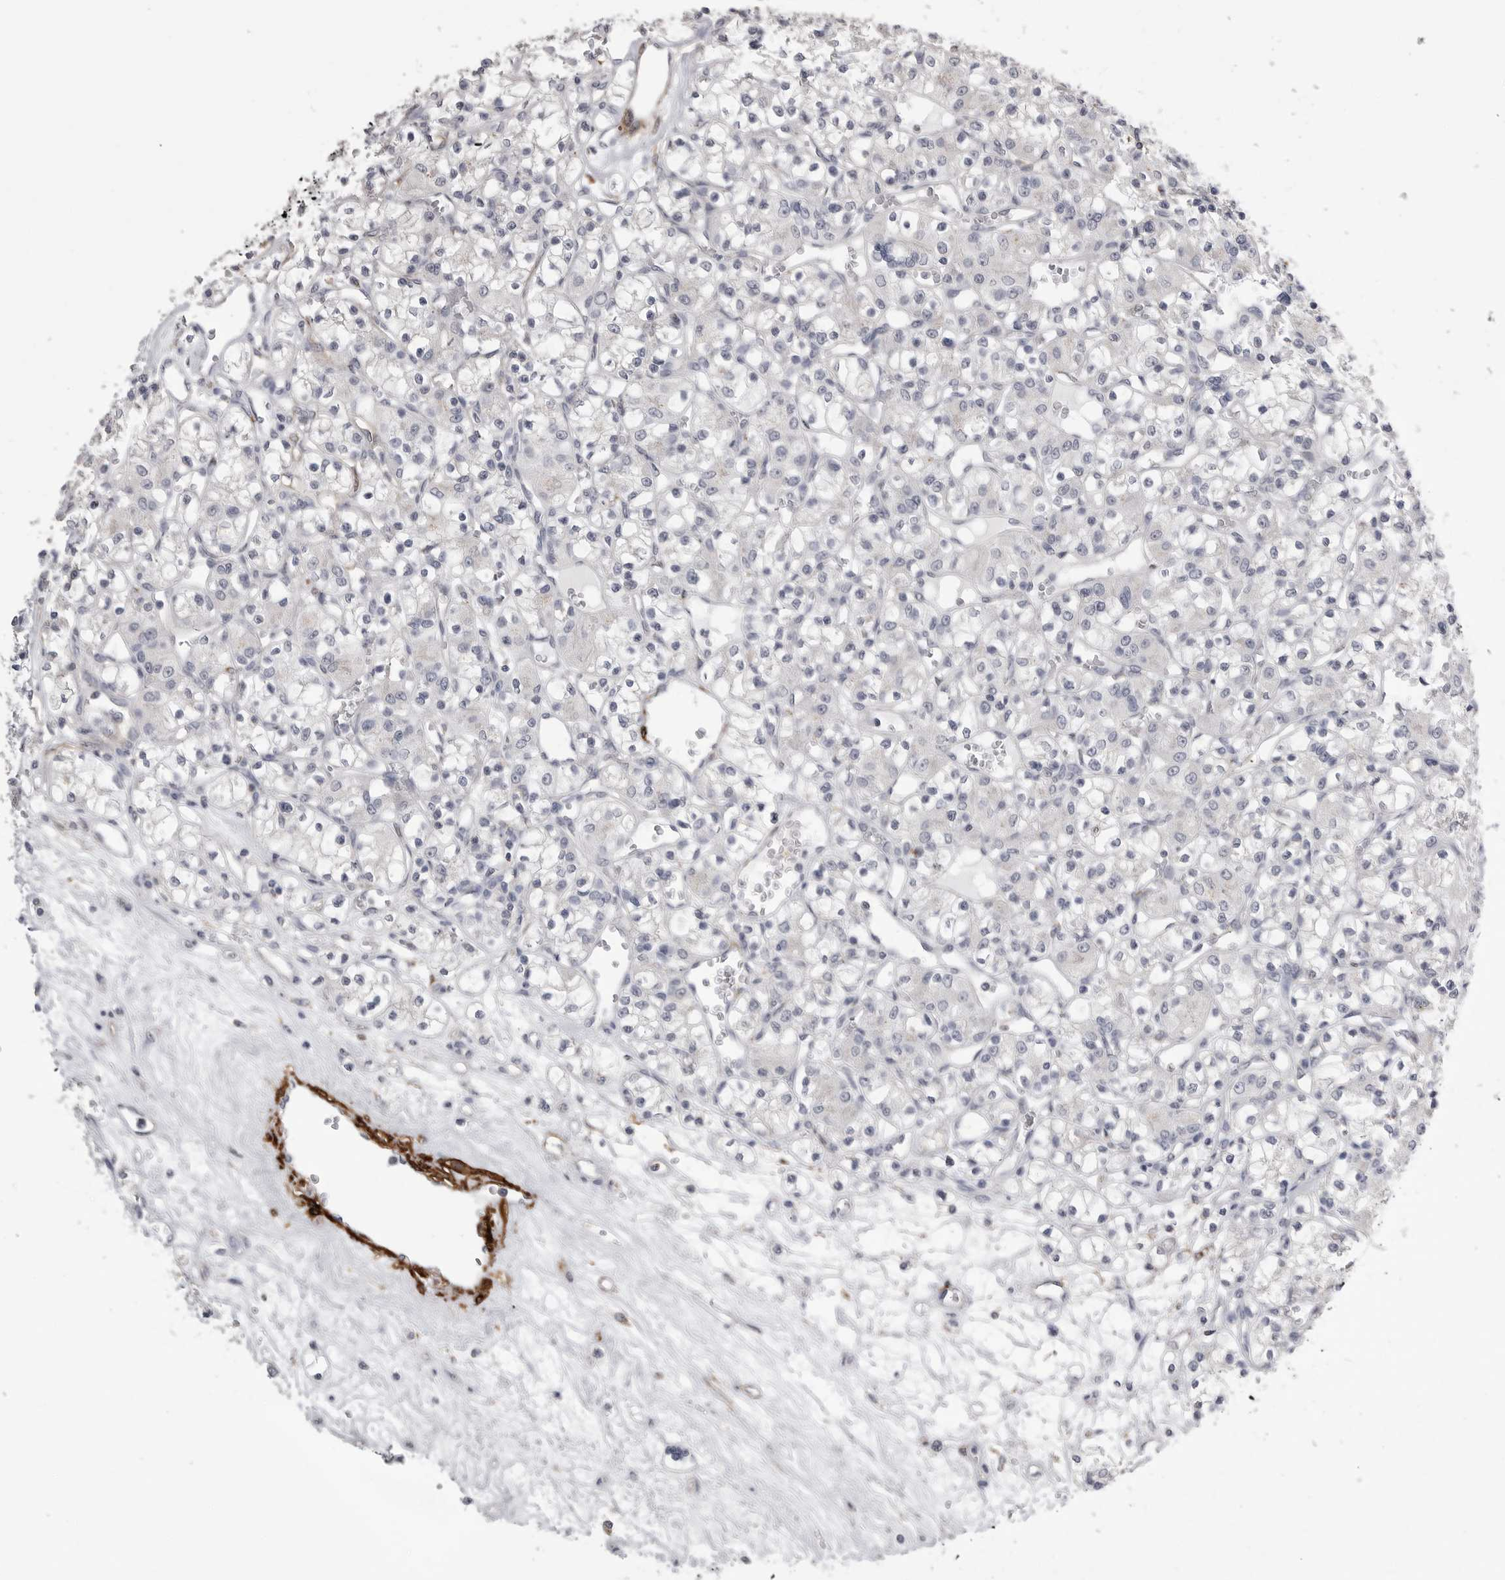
{"staining": {"intensity": "negative", "quantity": "none", "location": "none"}, "tissue": "renal cancer", "cell_type": "Tumor cells", "image_type": "cancer", "snomed": [{"axis": "morphology", "description": "Adenocarcinoma, NOS"}, {"axis": "topography", "description": "Kidney"}], "caption": "There is no significant staining in tumor cells of renal adenocarcinoma.", "gene": "AOC3", "patient": {"sex": "female", "age": 59}}